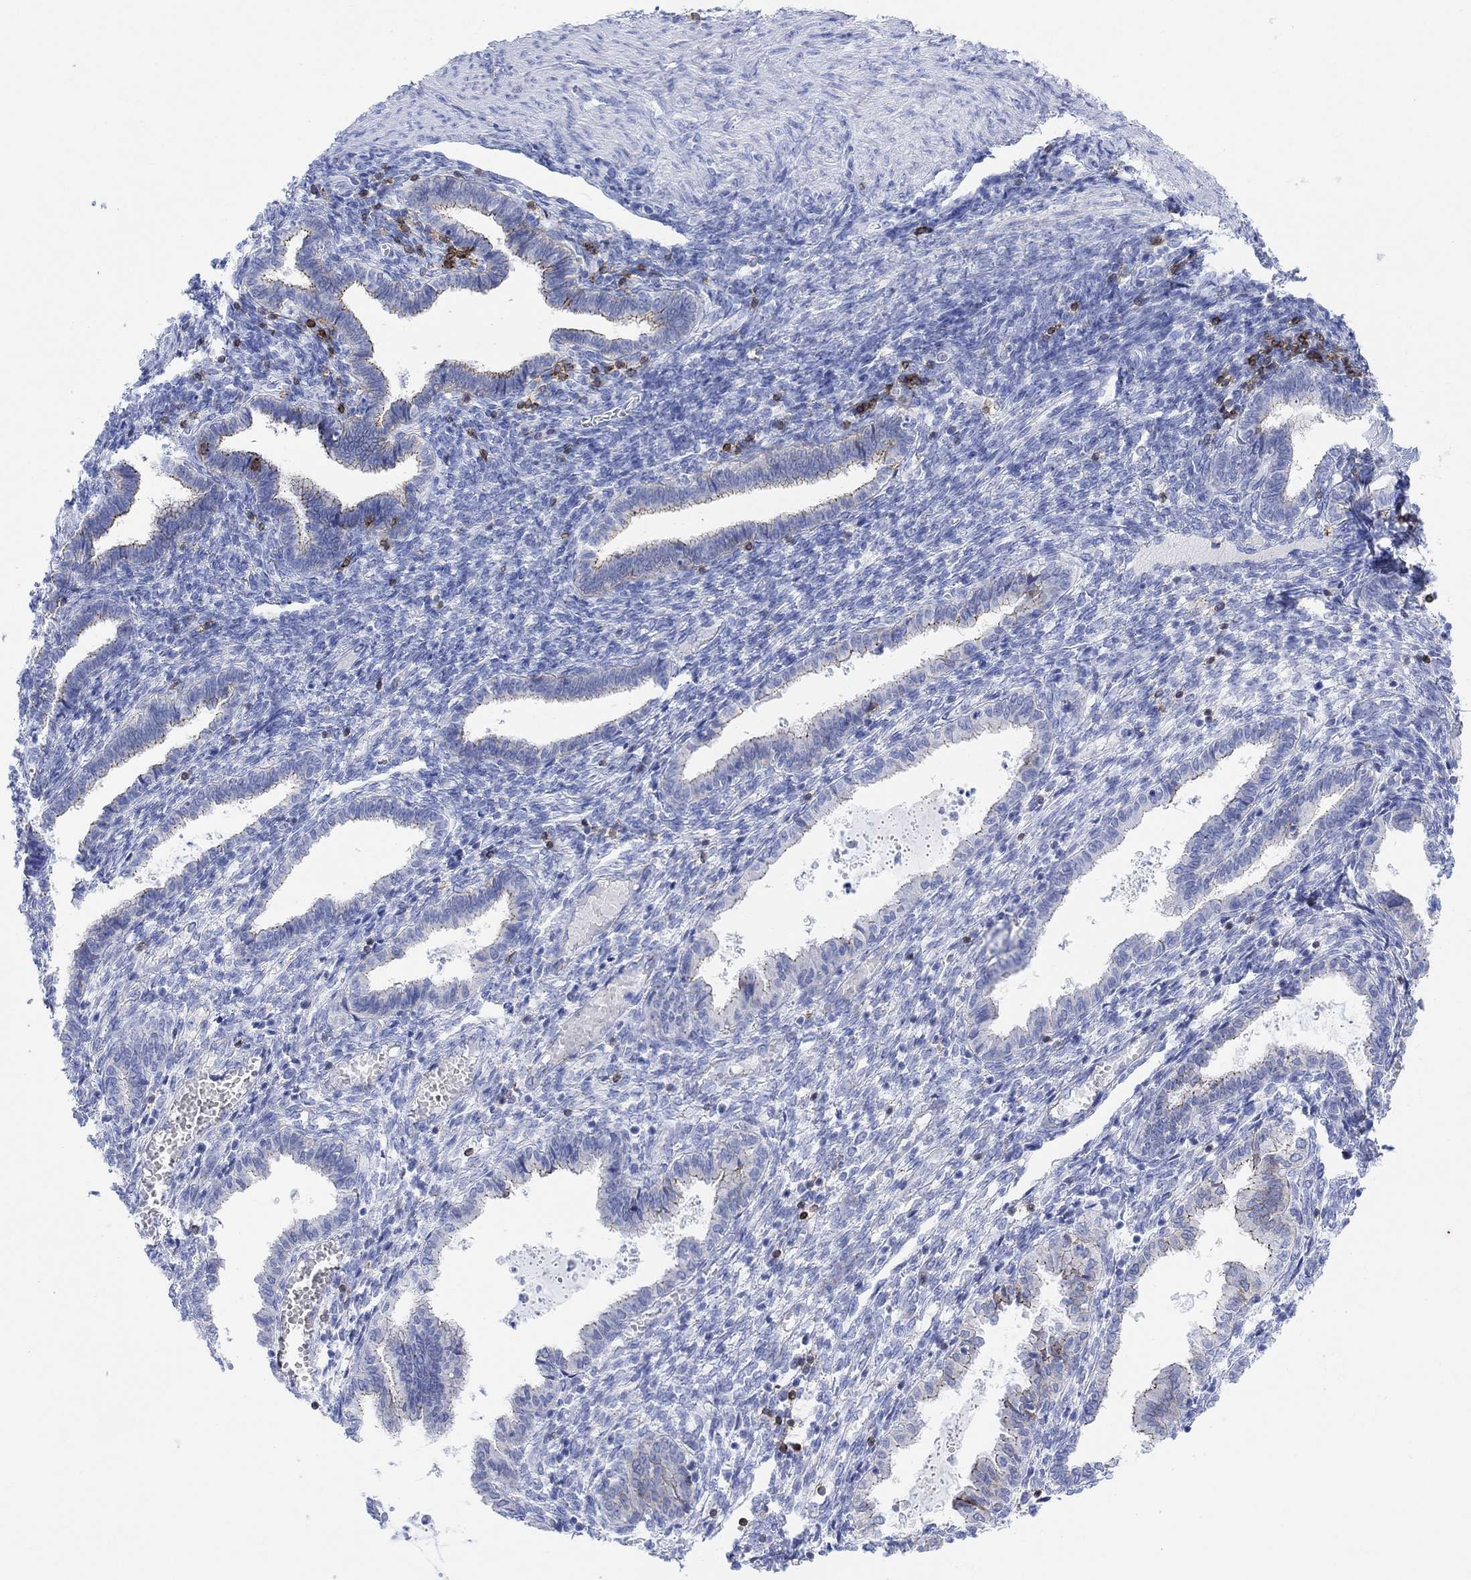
{"staining": {"intensity": "negative", "quantity": "none", "location": "none"}, "tissue": "endometrium", "cell_type": "Cells in endometrial stroma", "image_type": "normal", "snomed": [{"axis": "morphology", "description": "Normal tissue, NOS"}, {"axis": "topography", "description": "Endometrium"}], "caption": "High power microscopy micrograph of an immunohistochemistry histopathology image of unremarkable endometrium, revealing no significant expression in cells in endometrial stroma.", "gene": "GPR65", "patient": {"sex": "female", "age": 43}}